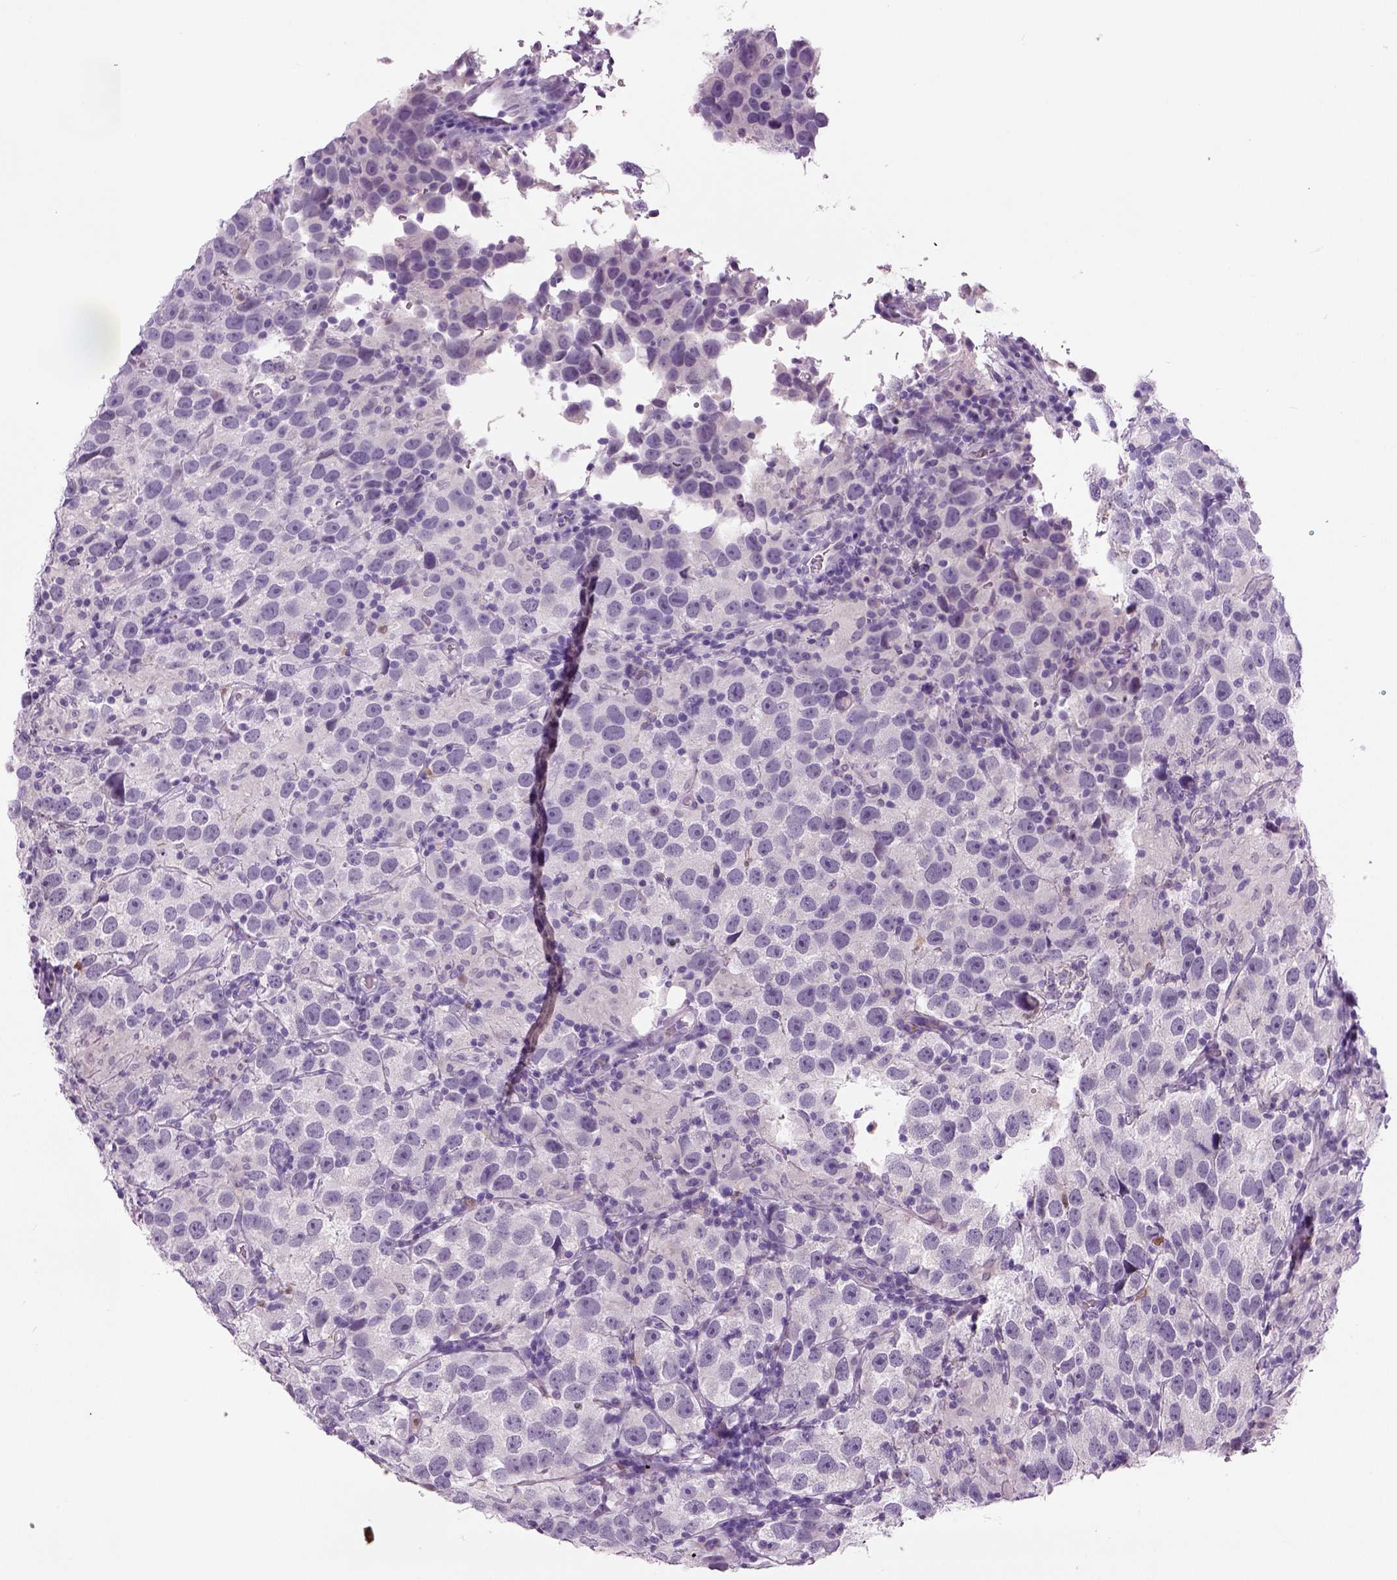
{"staining": {"intensity": "negative", "quantity": "none", "location": "none"}, "tissue": "testis cancer", "cell_type": "Tumor cells", "image_type": "cancer", "snomed": [{"axis": "morphology", "description": "Seminoma, NOS"}, {"axis": "topography", "description": "Testis"}], "caption": "Tumor cells show no significant protein positivity in seminoma (testis).", "gene": "NECAB2", "patient": {"sex": "male", "age": 26}}